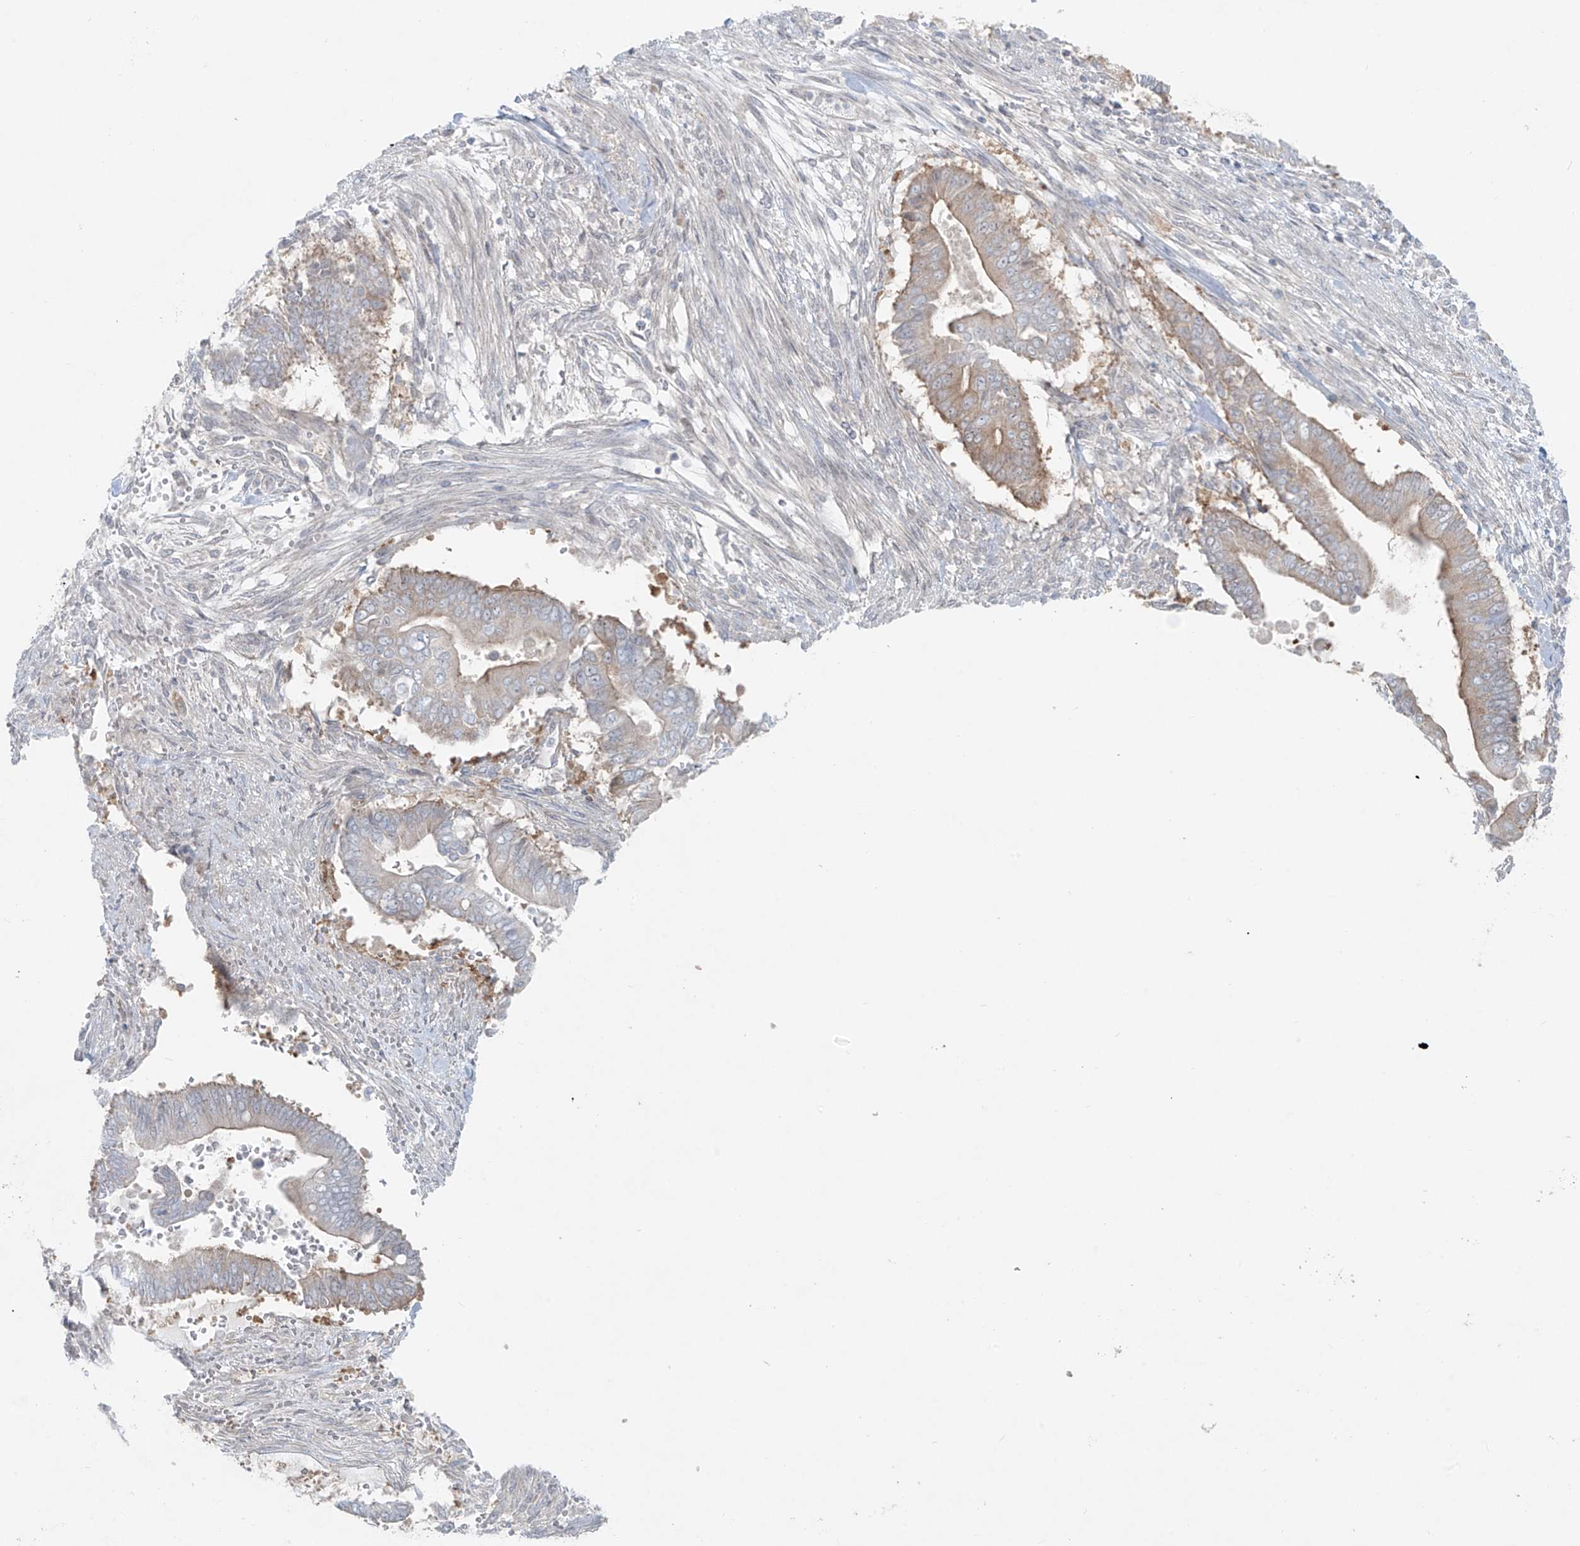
{"staining": {"intensity": "weak", "quantity": "25%-75%", "location": "cytoplasmic/membranous"}, "tissue": "pancreatic cancer", "cell_type": "Tumor cells", "image_type": "cancer", "snomed": [{"axis": "morphology", "description": "Adenocarcinoma, NOS"}, {"axis": "topography", "description": "Pancreas"}], "caption": "This is a histology image of IHC staining of pancreatic cancer (adenocarcinoma), which shows weak staining in the cytoplasmic/membranous of tumor cells.", "gene": "PPAT", "patient": {"sex": "male", "age": 68}}